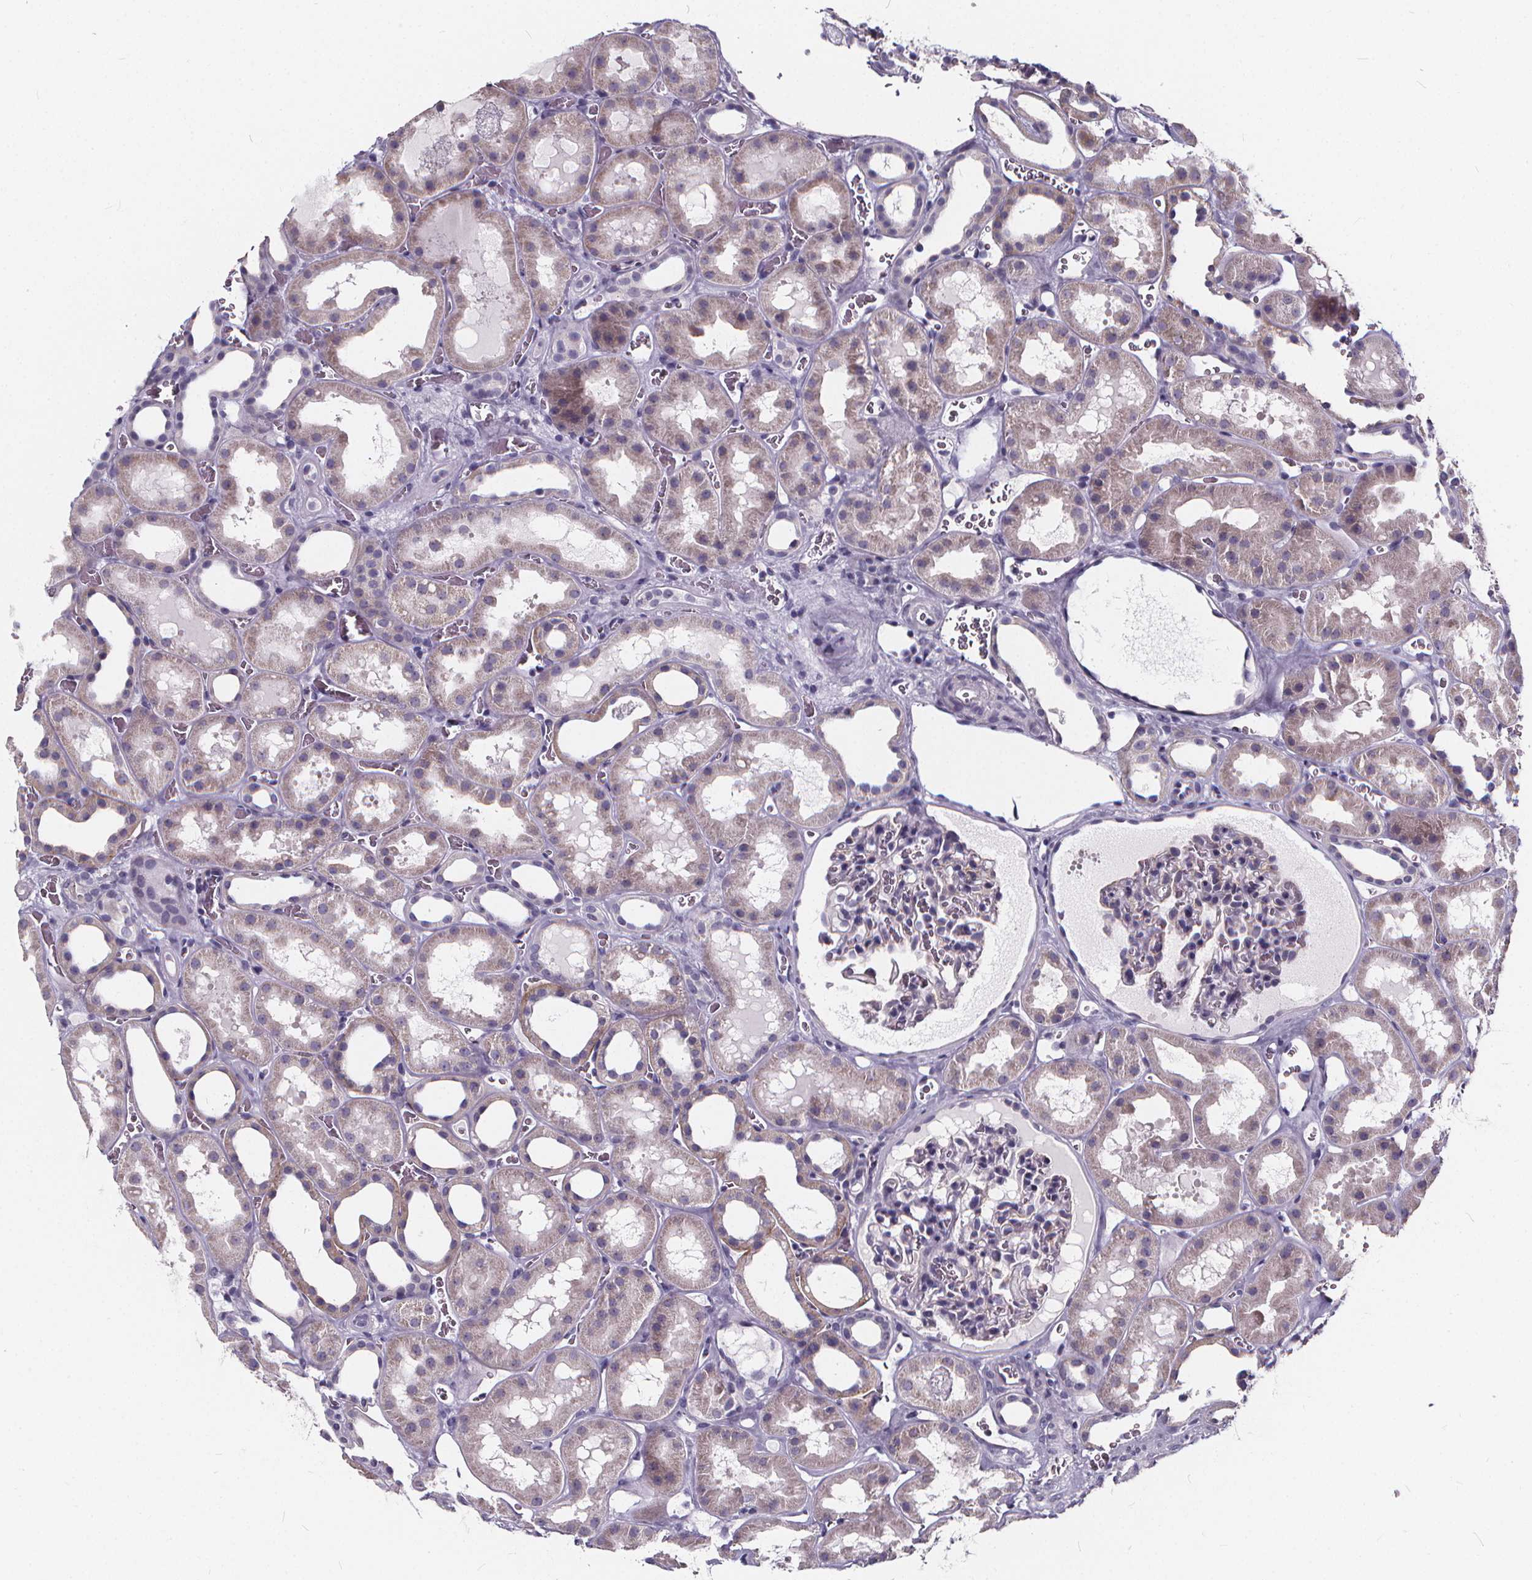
{"staining": {"intensity": "negative", "quantity": "none", "location": "none"}, "tissue": "kidney", "cell_type": "Cells in glomeruli", "image_type": "normal", "snomed": [{"axis": "morphology", "description": "Normal tissue, NOS"}, {"axis": "topography", "description": "Kidney"}], "caption": "High magnification brightfield microscopy of unremarkable kidney stained with DAB (brown) and counterstained with hematoxylin (blue): cells in glomeruli show no significant staining.", "gene": "SPEF2", "patient": {"sex": "female", "age": 41}}